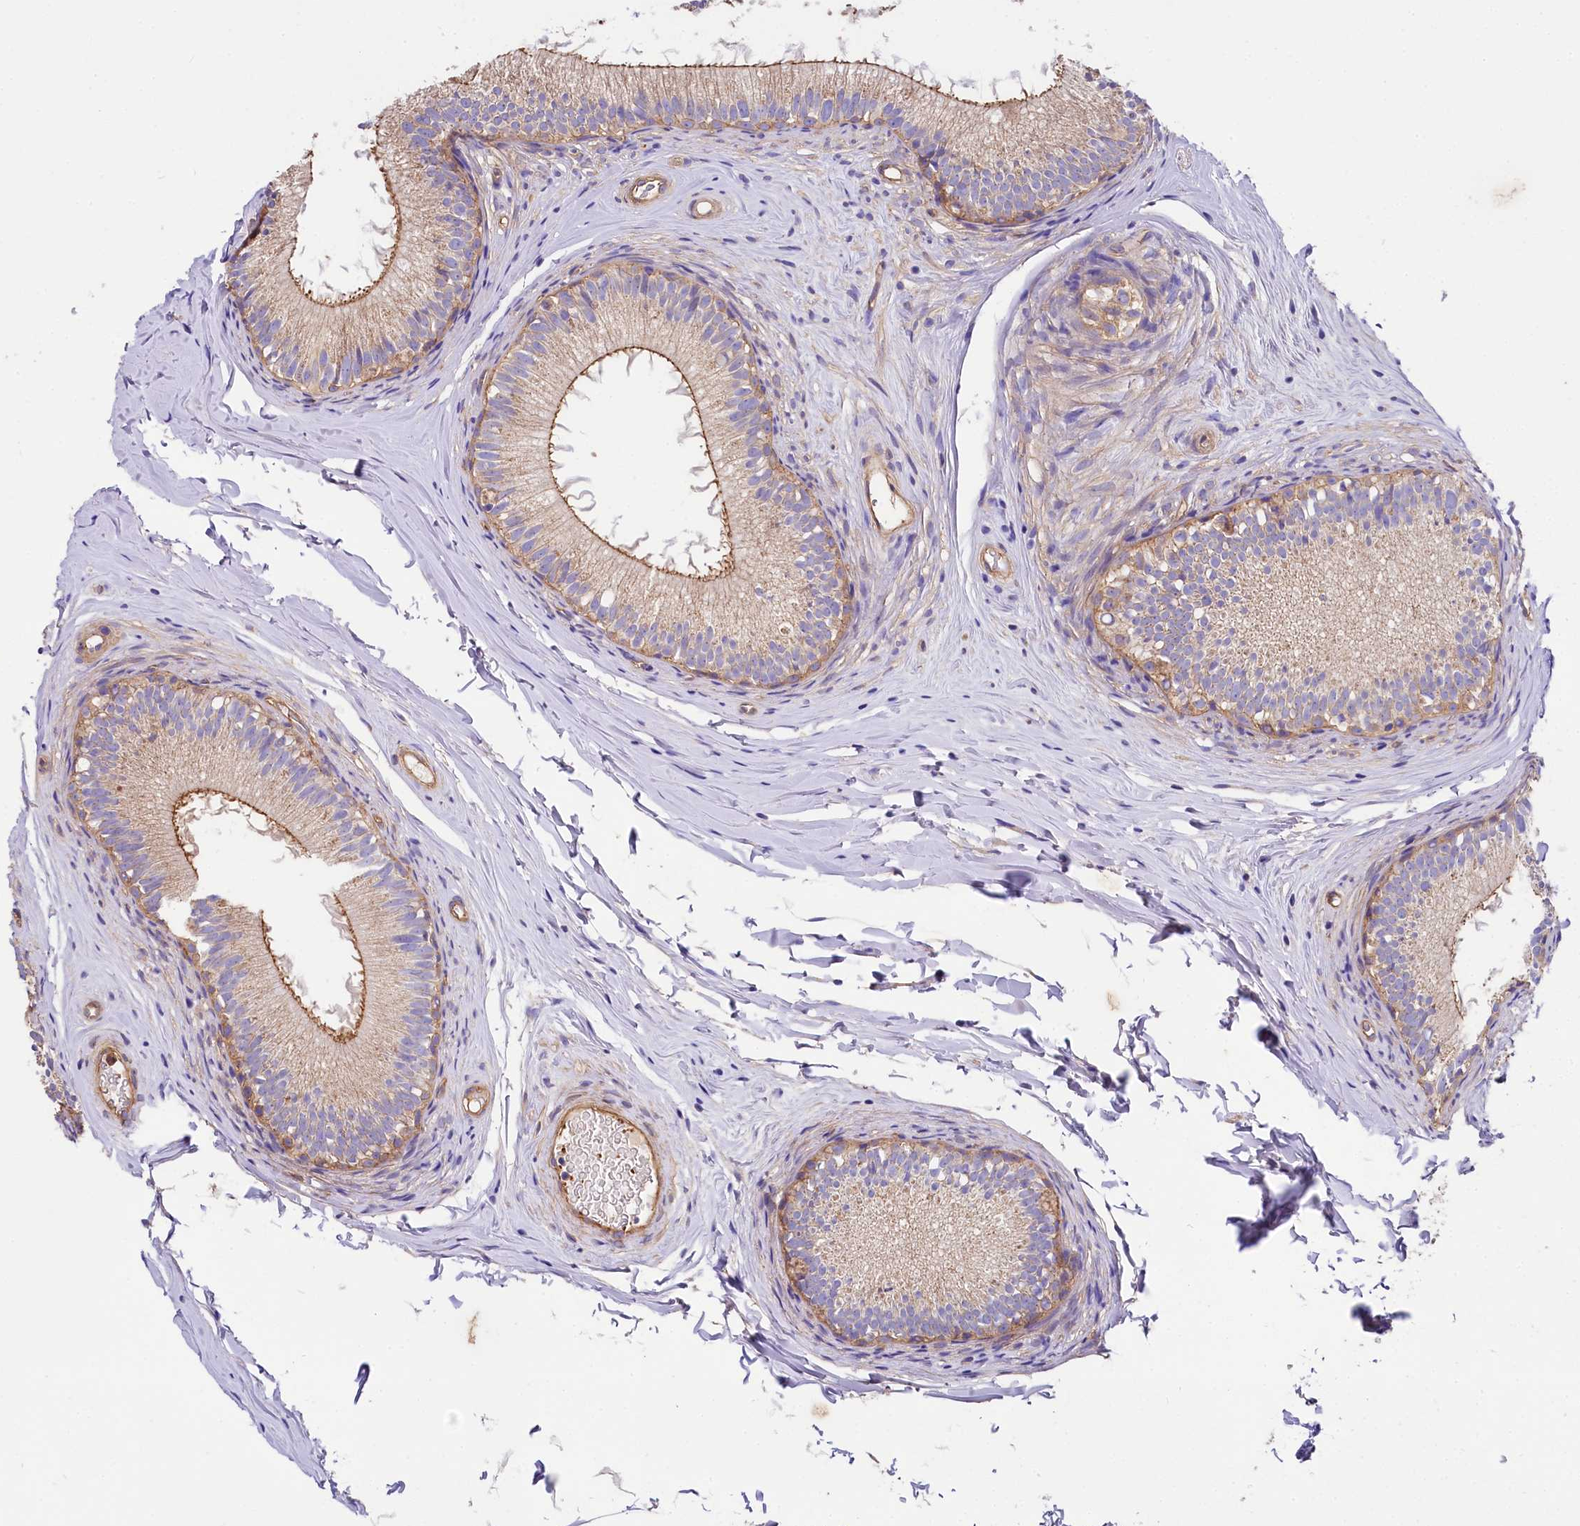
{"staining": {"intensity": "moderate", "quantity": ">75%", "location": "cytoplasmic/membranous"}, "tissue": "epididymis", "cell_type": "Glandular cells", "image_type": "normal", "snomed": [{"axis": "morphology", "description": "Normal tissue, NOS"}, {"axis": "topography", "description": "Epididymis"}], "caption": "This photomicrograph shows immunohistochemistry (IHC) staining of normal human epididymis, with medium moderate cytoplasmic/membranous expression in approximately >75% of glandular cells.", "gene": "FCHSD2", "patient": {"sex": "male", "age": 34}}